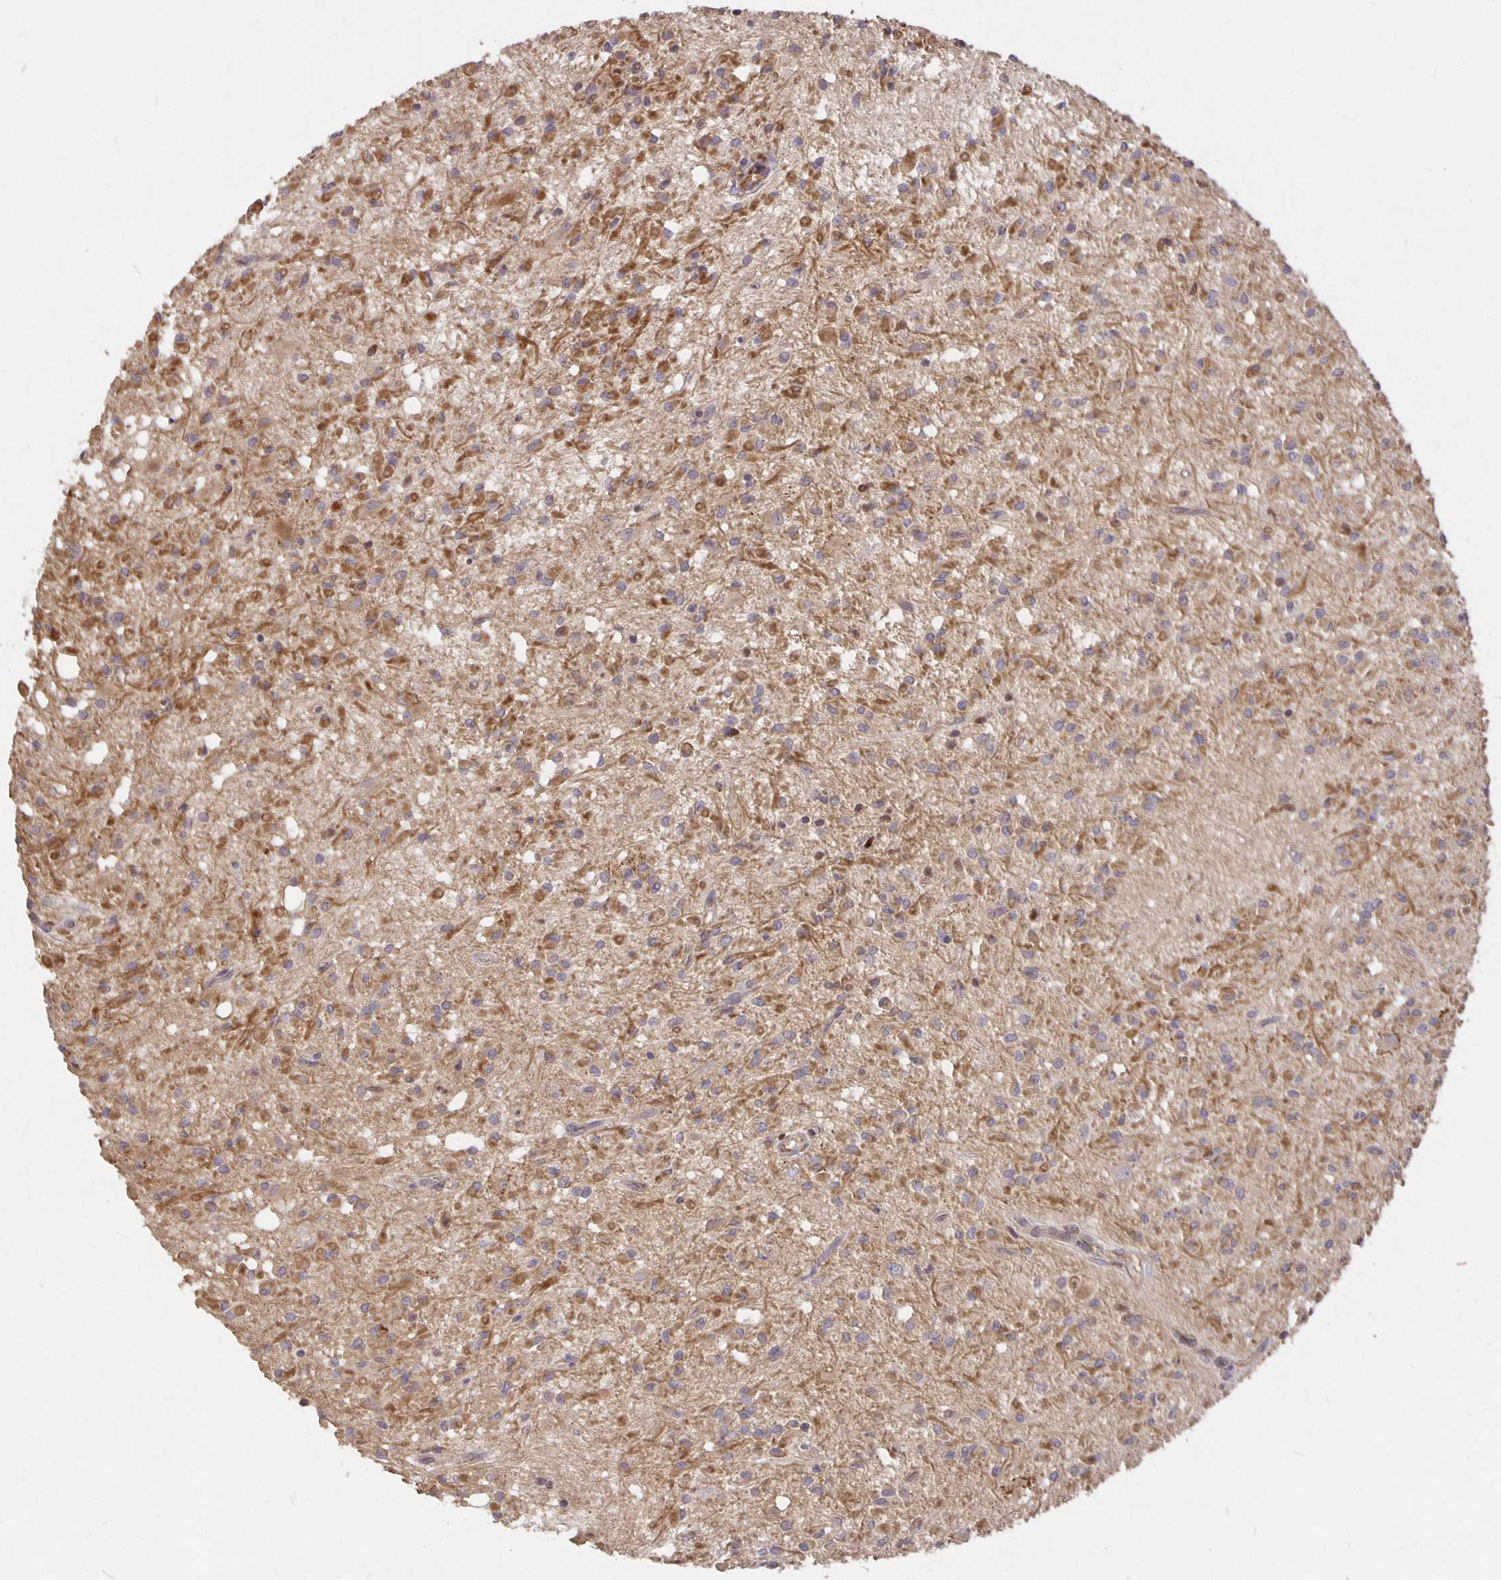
{"staining": {"intensity": "moderate", "quantity": "<25%", "location": "cytoplasmic/membranous"}, "tissue": "glioma", "cell_type": "Tumor cells", "image_type": "cancer", "snomed": [{"axis": "morphology", "description": "Glioma, malignant, Low grade"}, {"axis": "topography", "description": "Brain"}], "caption": "A brown stain shows moderate cytoplasmic/membranous expression of a protein in human malignant low-grade glioma tumor cells.", "gene": "NOG", "patient": {"sex": "female", "age": 33}}